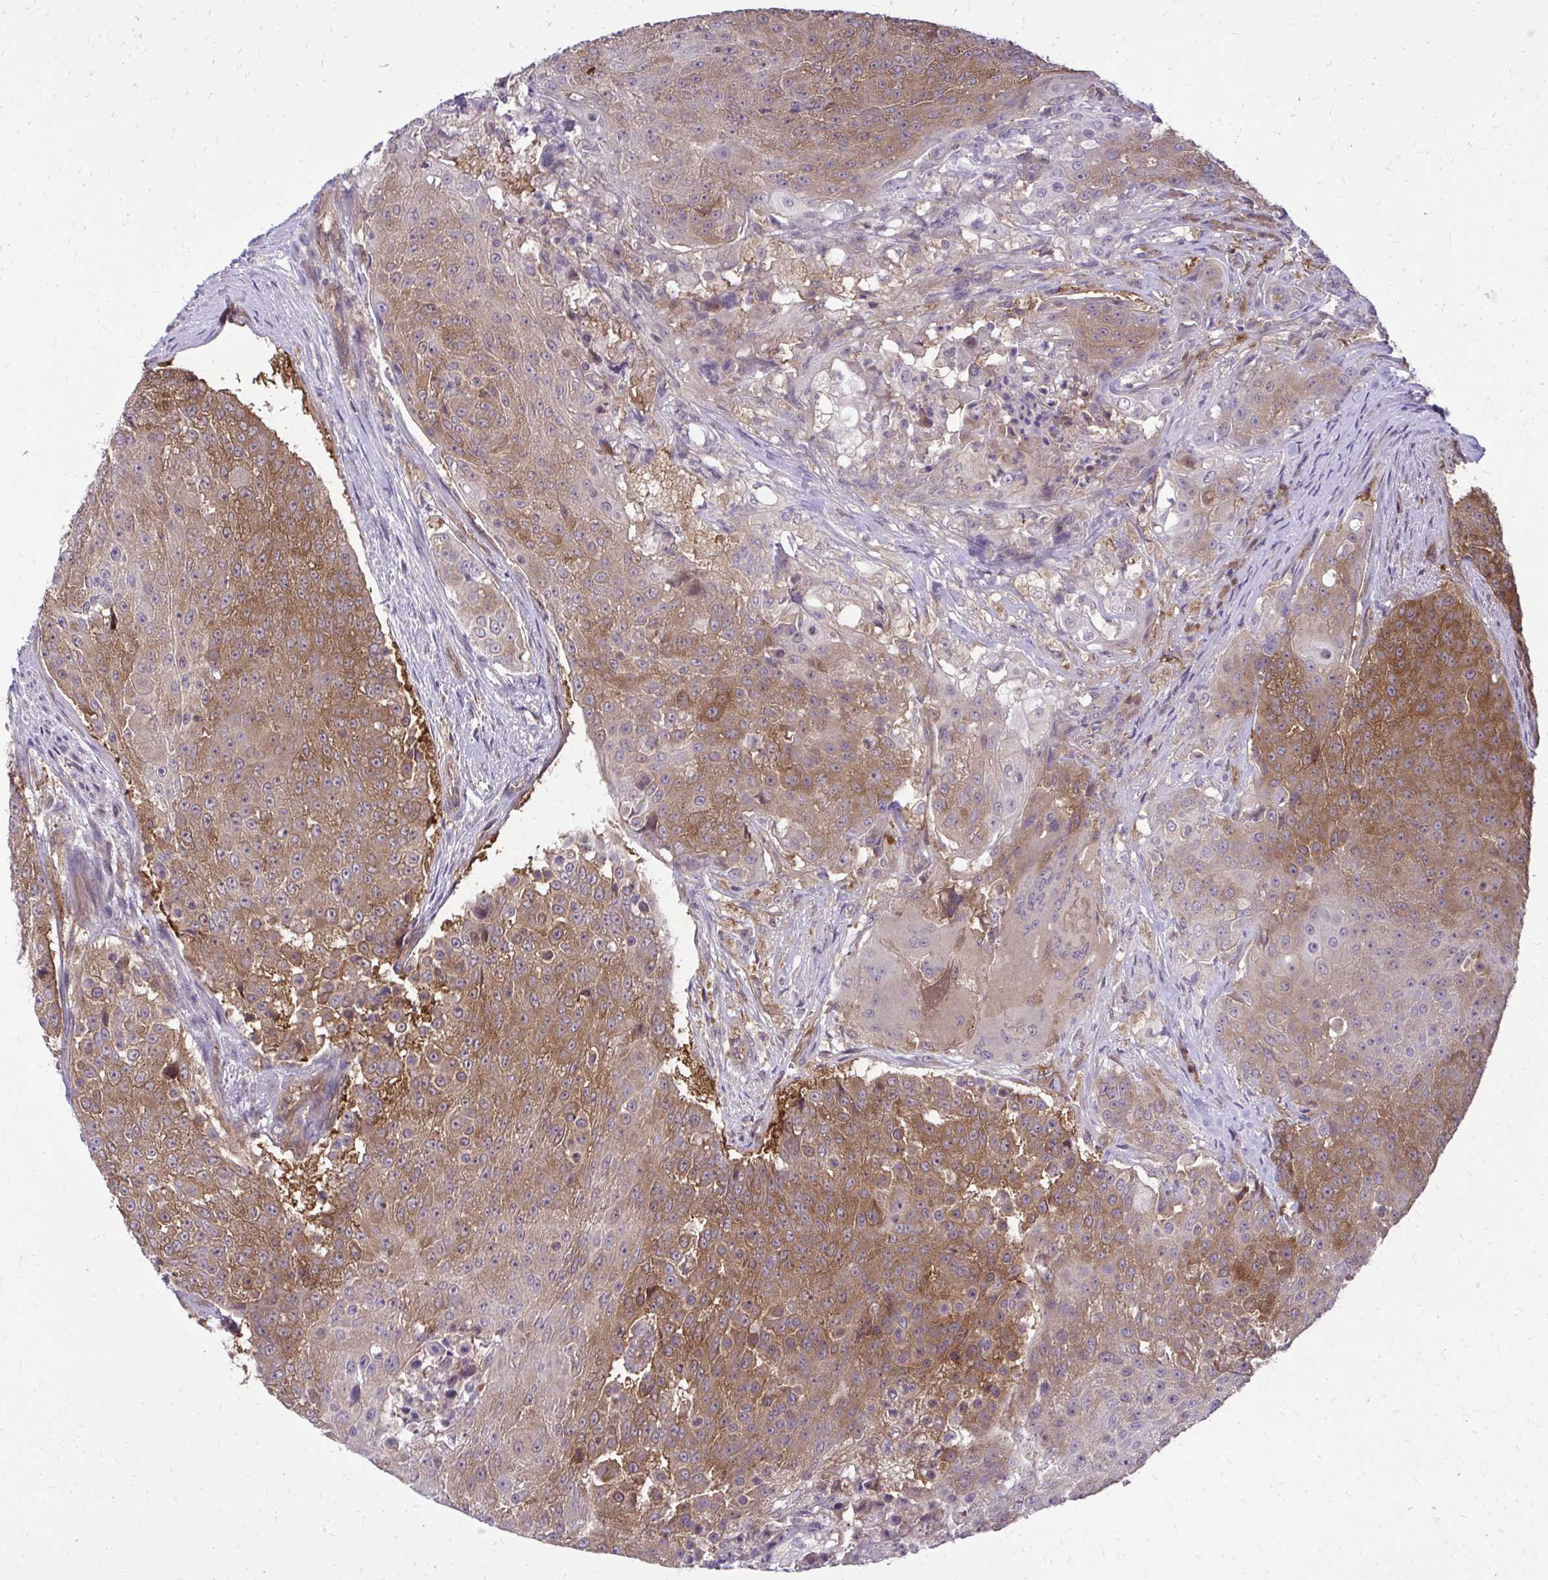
{"staining": {"intensity": "moderate", "quantity": ">75%", "location": "cytoplasmic/membranous"}, "tissue": "urothelial cancer", "cell_type": "Tumor cells", "image_type": "cancer", "snomed": [{"axis": "morphology", "description": "Urothelial carcinoma, High grade"}, {"axis": "topography", "description": "Urinary bladder"}], "caption": "High-grade urothelial carcinoma tissue reveals moderate cytoplasmic/membranous expression in approximately >75% of tumor cells", "gene": "PPP5C", "patient": {"sex": "female", "age": 63}}